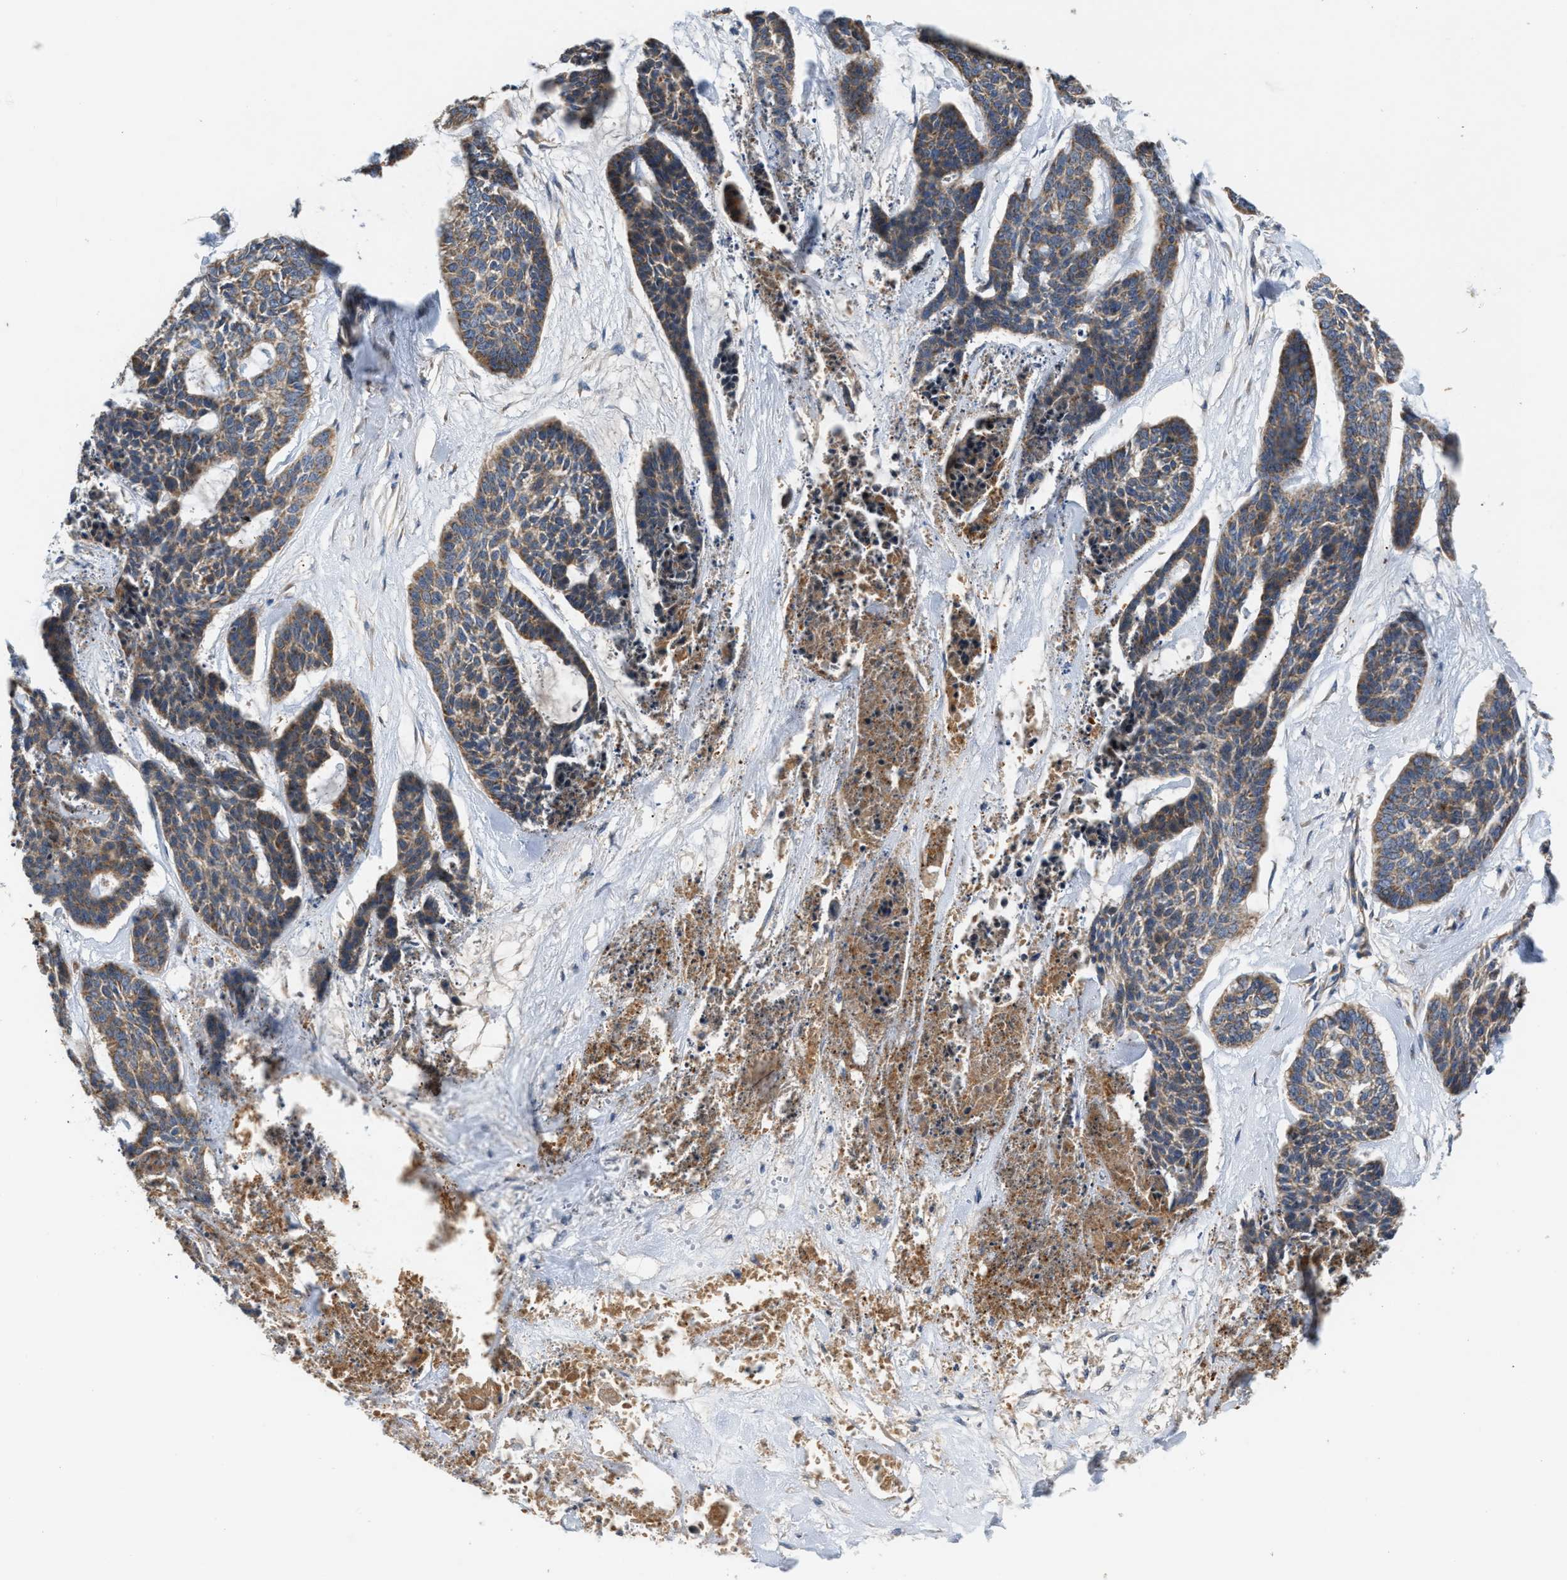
{"staining": {"intensity": "moderate", "quantity": ">75%", "location": "cytoplasmic/membranous"}, "tissue": "skin cancer", "cell_type": "Tumor cells", "image_type": "cancer", "snomed": [{"axis": "morphology", "description": "Basal cell carcinoma"}, {"axis": "topography", "description": "Skin"}], "caption": "This is an image of immunohistochemistry staining of skin cancer (basal cell carcinoma), which shows moderate staining in the cytoplasmic/membranous of tumor cells.", "gene": "TACO1", "patient": {"sex": "female", "age": 64}}